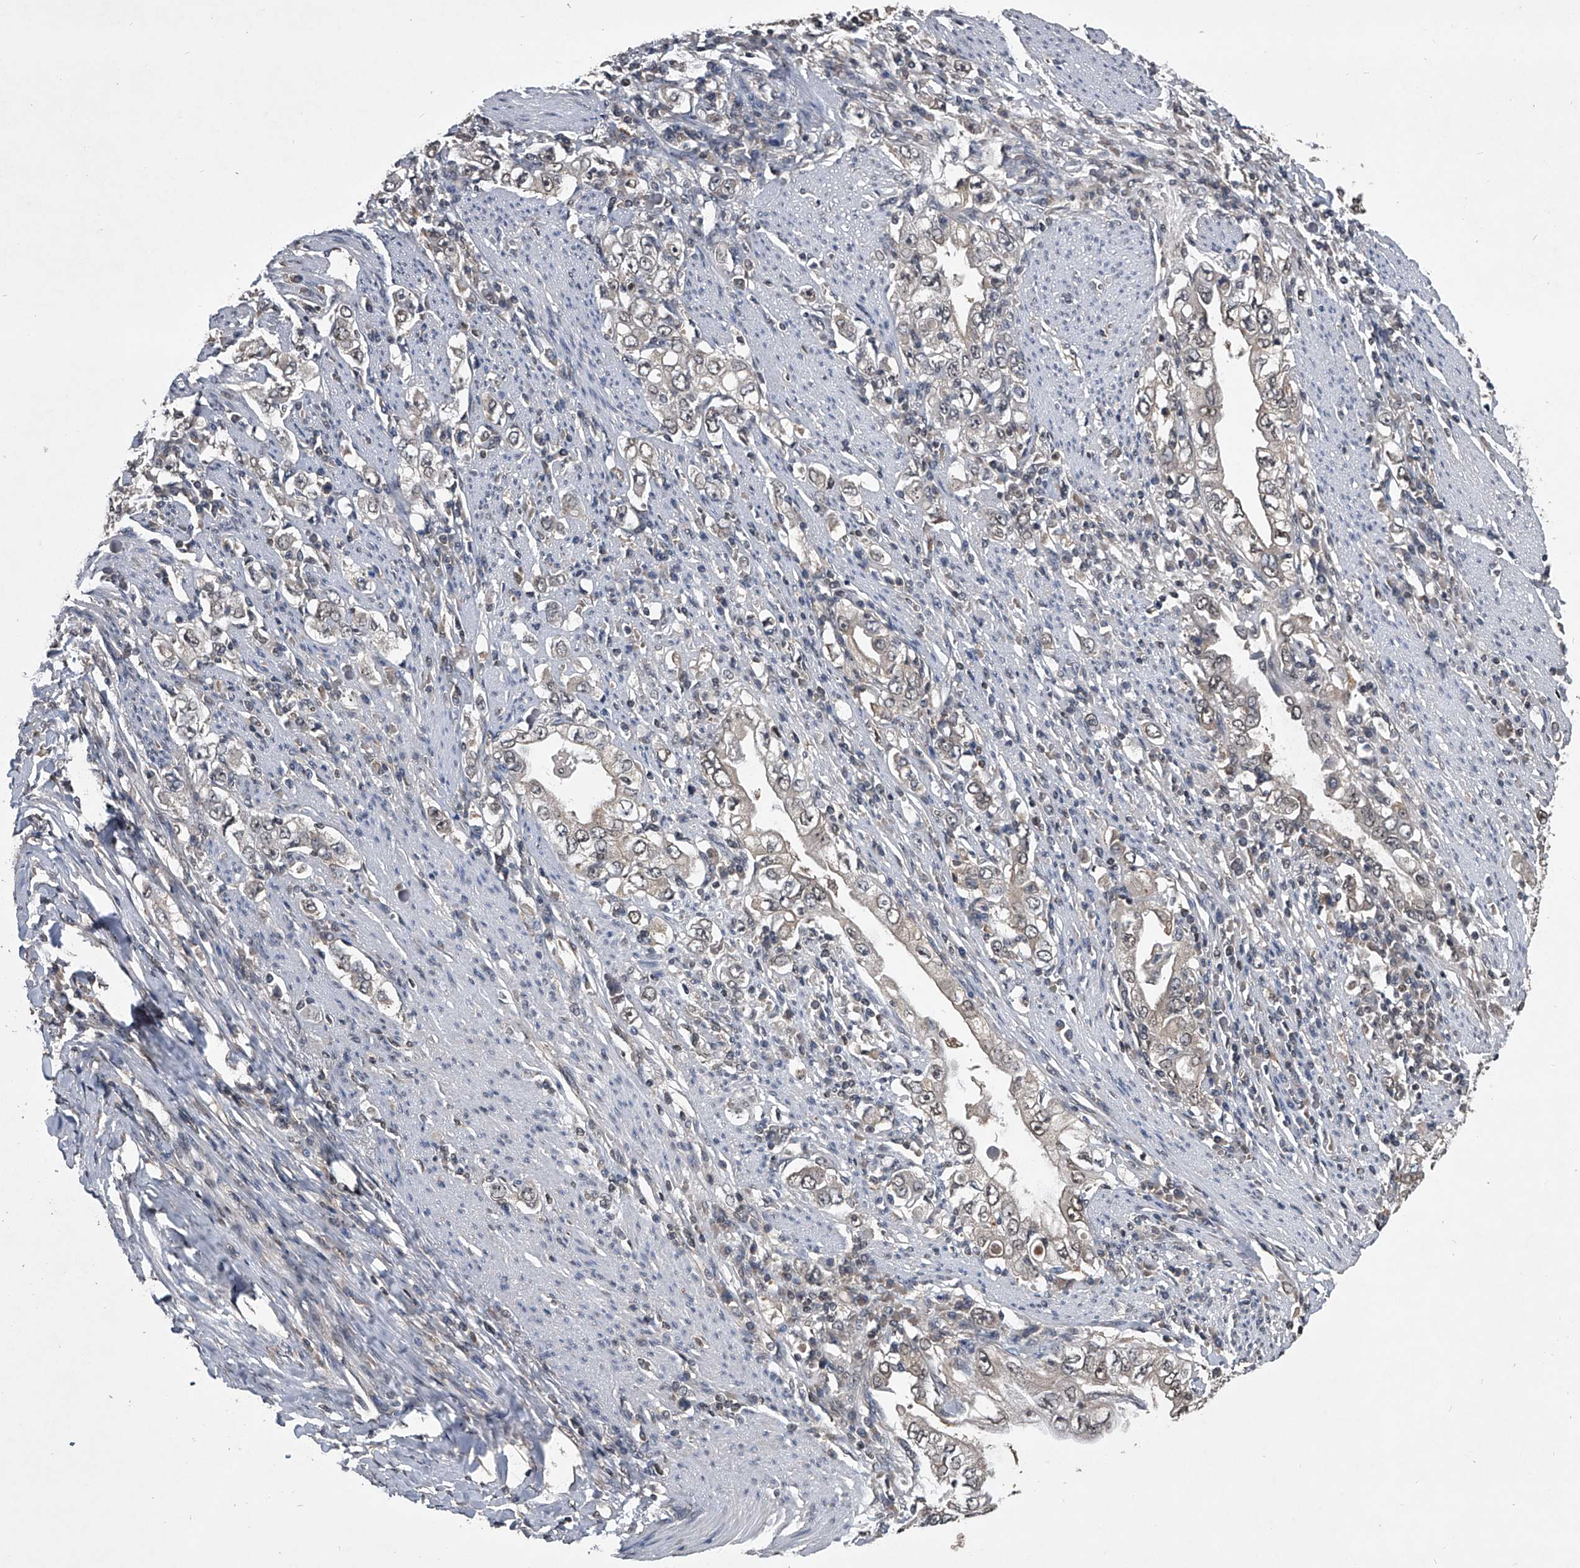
{"staining": {"intensity": "weak", "quantity": ">75%", "location": "cytoplasmic/membranous,nuclear"}, "tissue": "stomach cancer", "cell_type": "Tumor cells", "image_type": "cancer", "snomed": [{"axis": "morphology", "description": "Adenocarcinoma, NOS"}, {"axis": "topography", "description": "Stomach, lower"}], "caption": "There is low levels of weak cytoplasmic/membranous and nuclear staining in tumor cells of stomach adenocarcinoma, as demonstrated by immunohistochemical staining (brown color).", "gene": "TSNAX", "patient": {"sex": "female", "age": 72}}